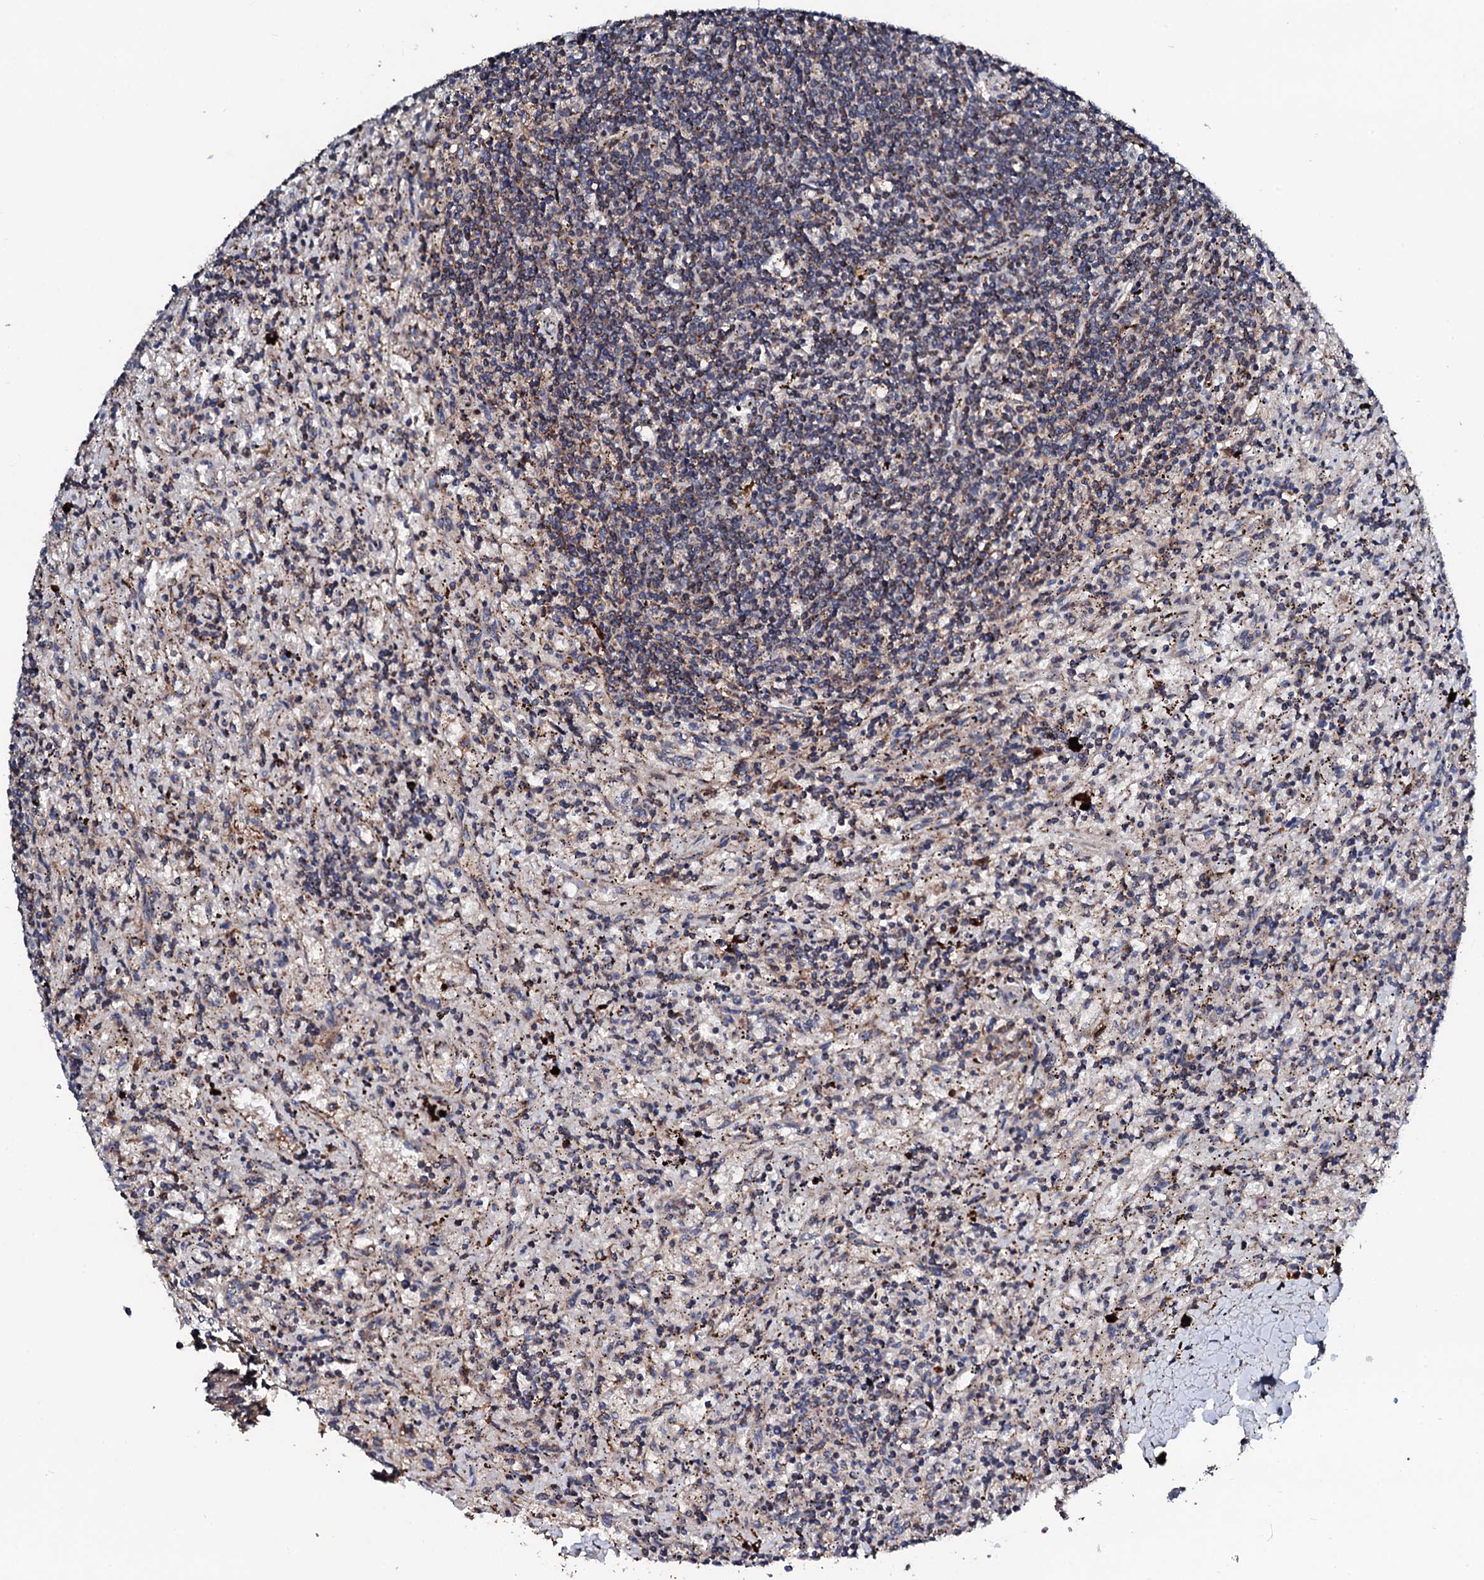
{"staining": {"intensity": "negative", "quantity": "none", "location": "none"}, "tissue": "lymphoma", "cell_type": "Tumor cells", "image_type": "cancer", "snomed": [{"axis": "morphology", "description": "Malignant lymphoma, non-Hodgkin's type, Low grade"}, {"axis": "topography", "description": "Spleen"}], "caption": "High magnification brightfield microscopy of low-grade malignant lymphoma, non-Hodgkin's type stained with DAB (brown) and counterstained with hematoxylin (blue): tumor cells show no significant expression.", "gene": "KIF18A", "patient": {"sex": "male", "age": 76}}